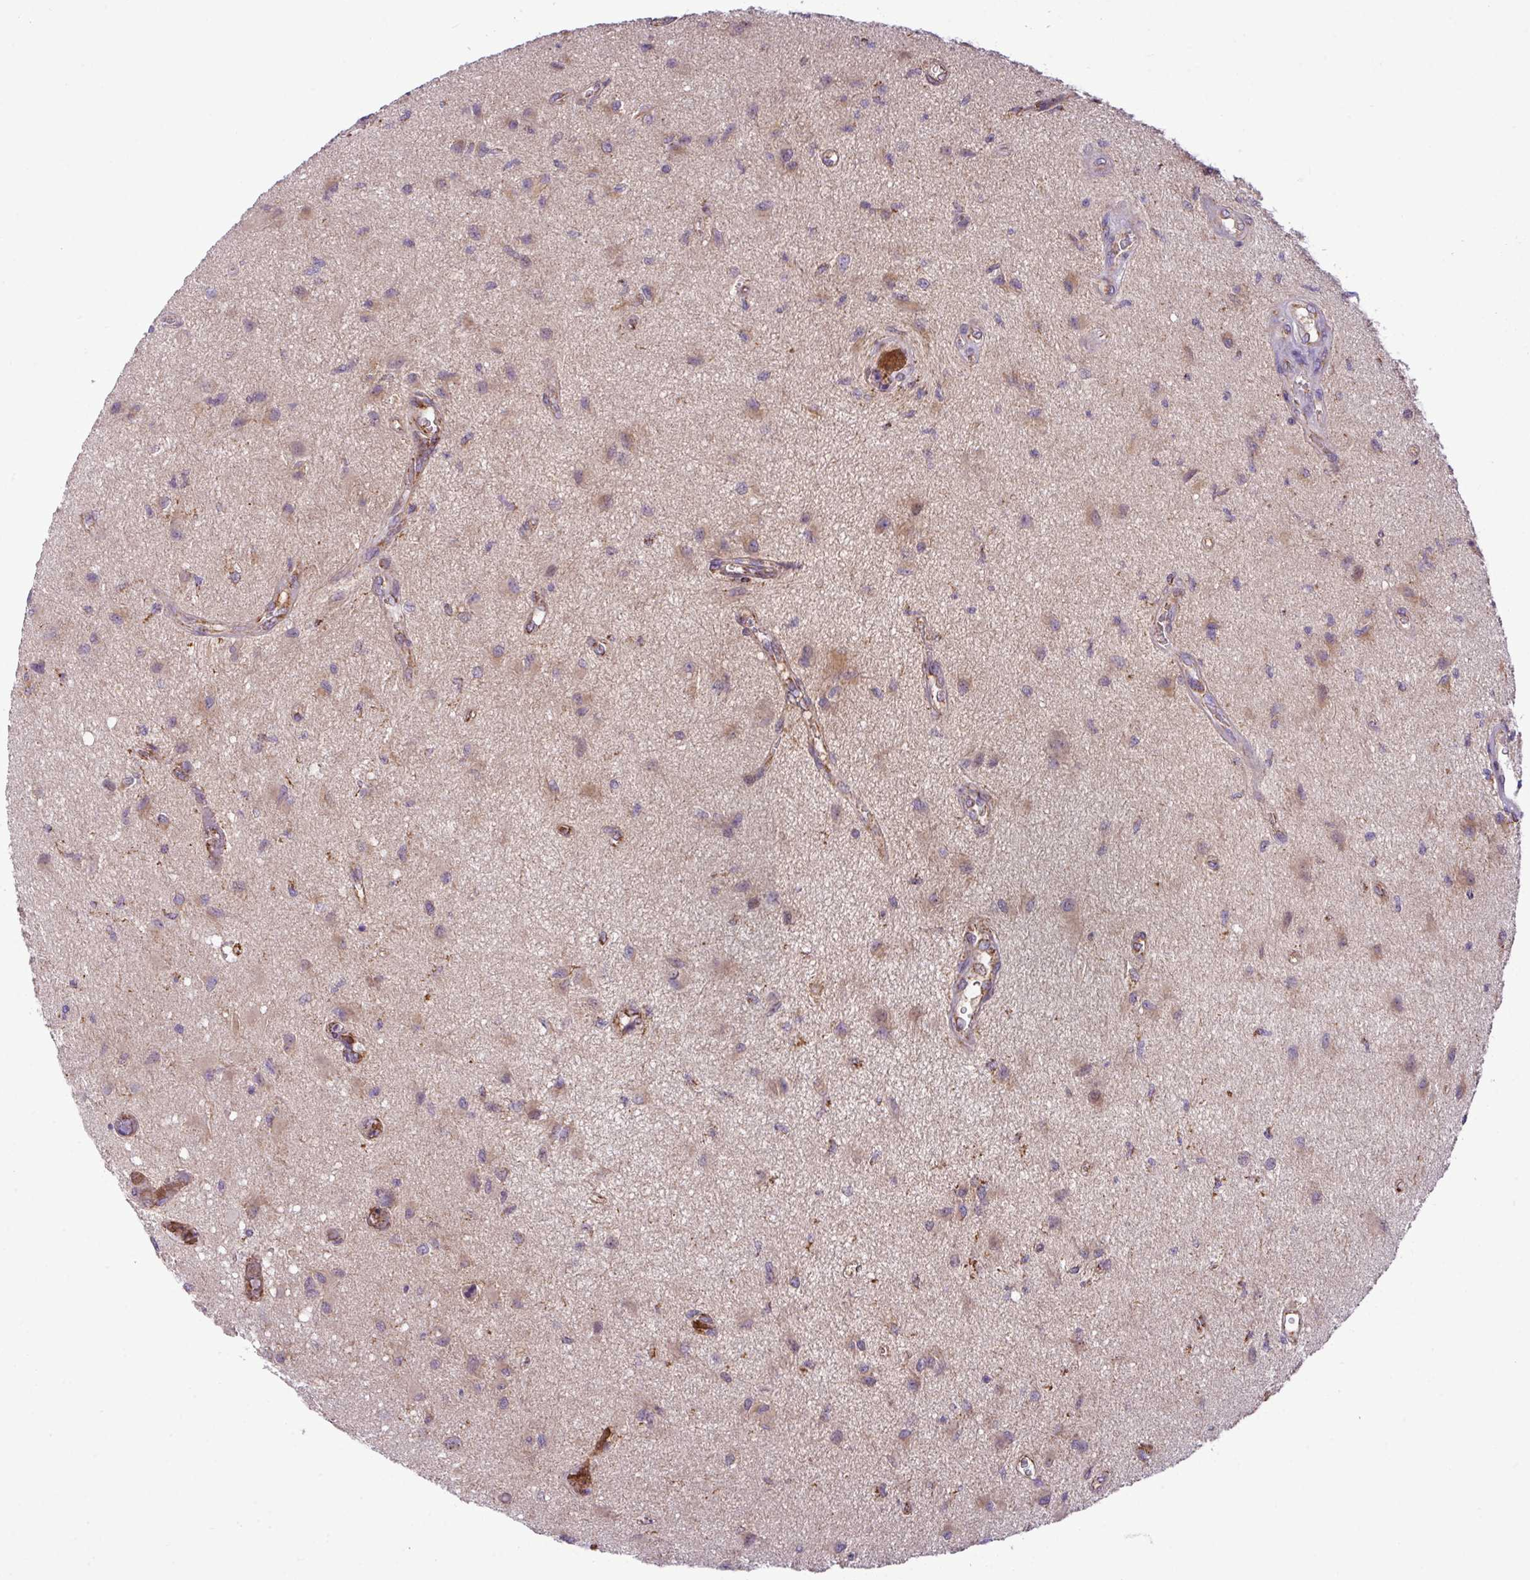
{"staining": {"intensity": "weak", "quantity": "25%-75%", "location": "cytoplasmic/membranous"}, "tissue": "glioma", "cell_type": "Tumor cells", "image_type": "cancer", "snomed": [{"axis": "morphology", "description": "Glioma, malignant, High grade"}, {"axis": "topography", "description": "Brain"}], "caption": "A high-resolution photomicrograph shows immunohistochemistry (IHC) staining of high-grade glioma (malignant), which reveals weak cytoplasmic/membranous staining in about 25%-75% of tumor cells.", "gene": "ZNF569", "patient": {"sex": "male", "age": 67}}